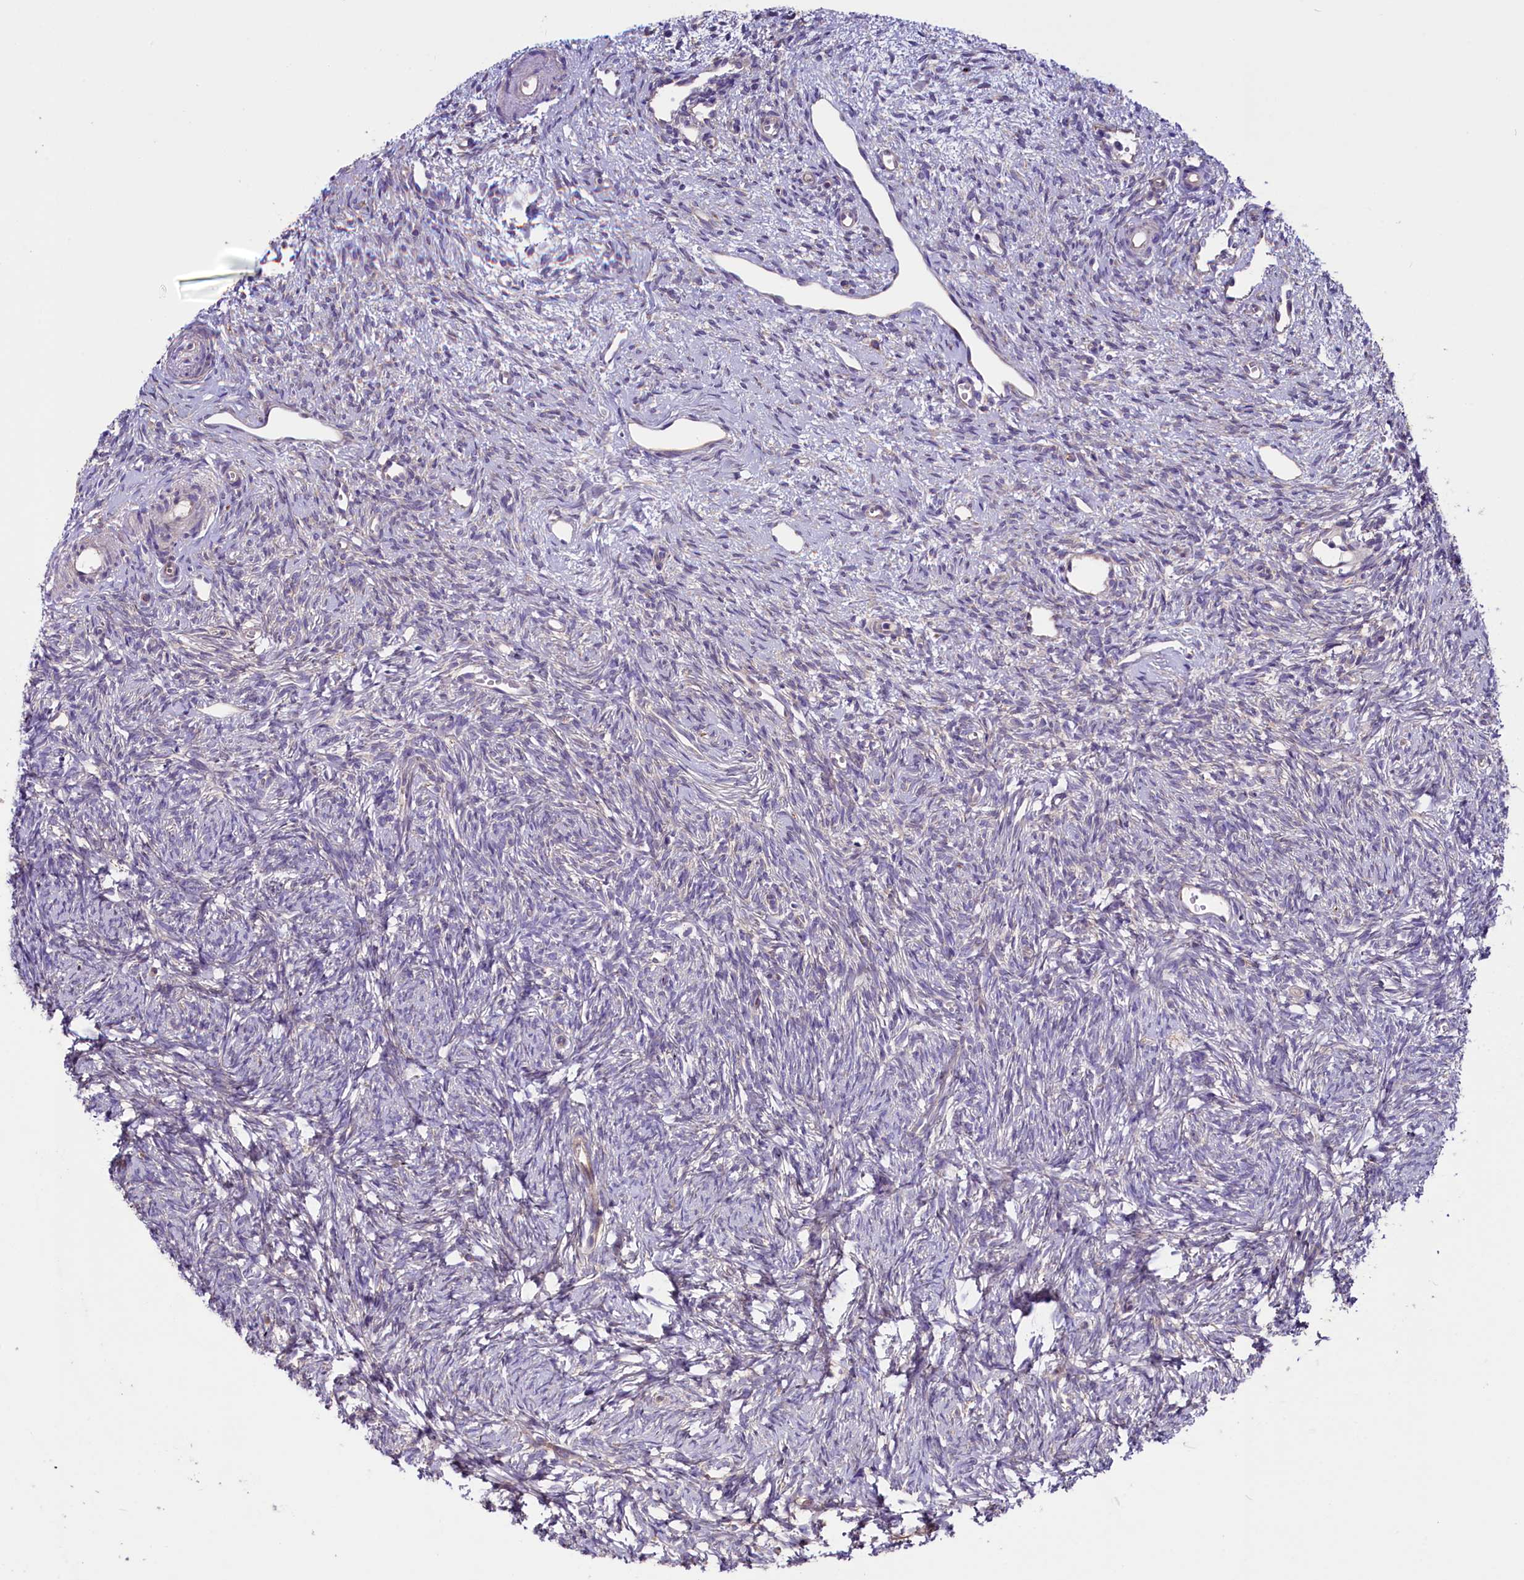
{"staining": {"intensity": "weak", "quantity": "25%-75%", "location": "cytoplasmic/membranous"}, "tissue": "ovary", "cell_type": "Follicle cells", "image_type": "normal", "snomed": [{"axis": "morphology", "description": "Normal tissue, NOS"}, {"axis": "topography", "description": "Ovary"}], "caption": "DAB (3,3'-diaminobenzidine) immunohistochemical staining of normal ovary reveals weak cytoplasmic/membranous protein expression in approximately 25%-75% of follicle cells.", "gene": "GPR108", "patient": {"sex": "female", "age": 51}}